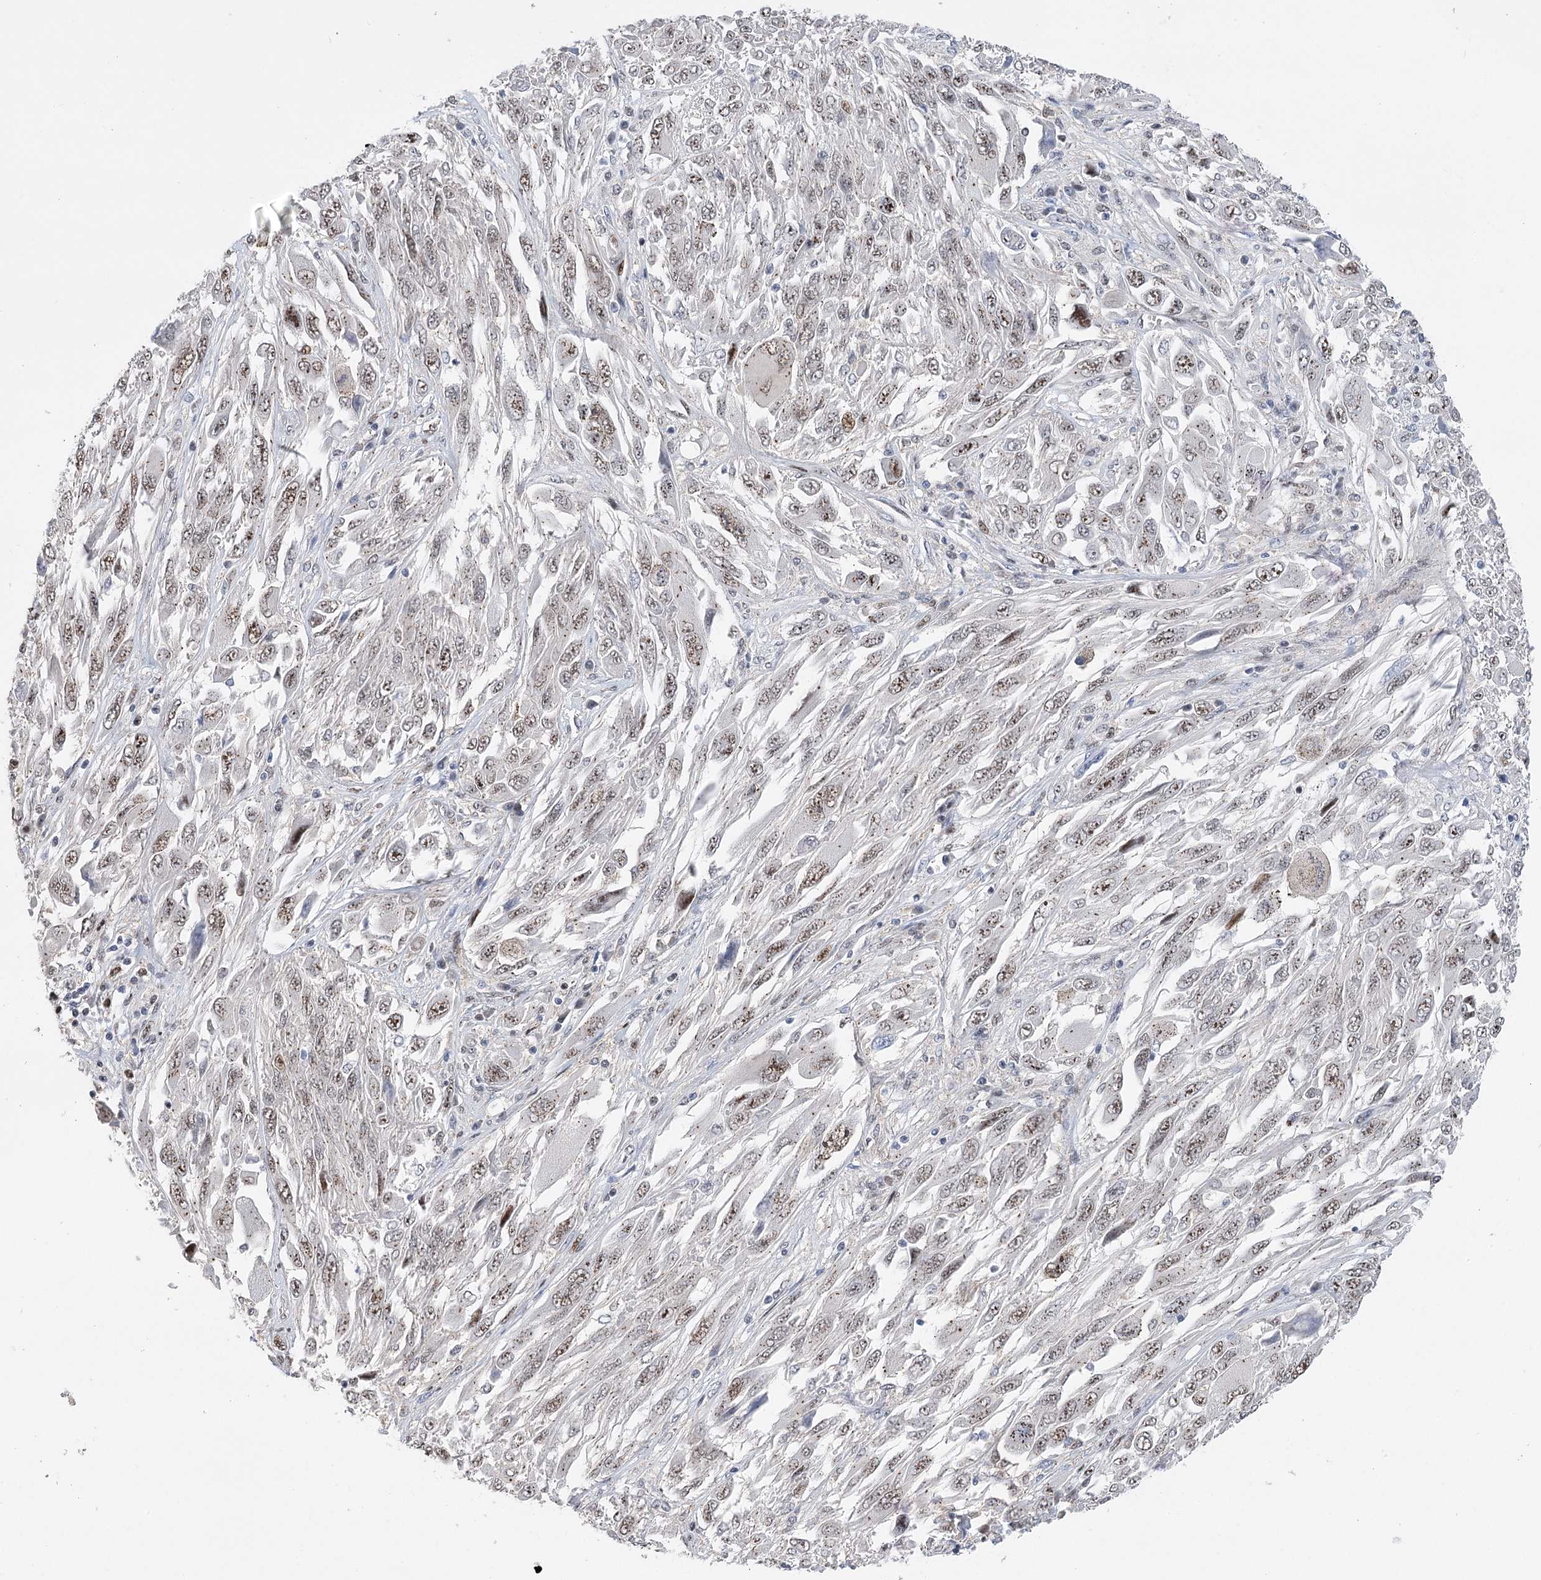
{"staining": {"intensity": "moderate", "quantity": ">75%", "location": "nuclear"}, "tissue": "melanoma", "cell_type": "Tumor cells", "image_type": "cancer", "snomed": [{"axis": "morphology", "description": "Malignant melanoma, NOS"}, {"axis": "topography", "description": "Skin"}], "caption": "IHC (DAB) staining of human malignant melanoma shows moderate nuclear protein expression in approximately >75% of tumor cells.", "gene": "CAMTA1", "patient": {"sex": "female", "age": 91}}